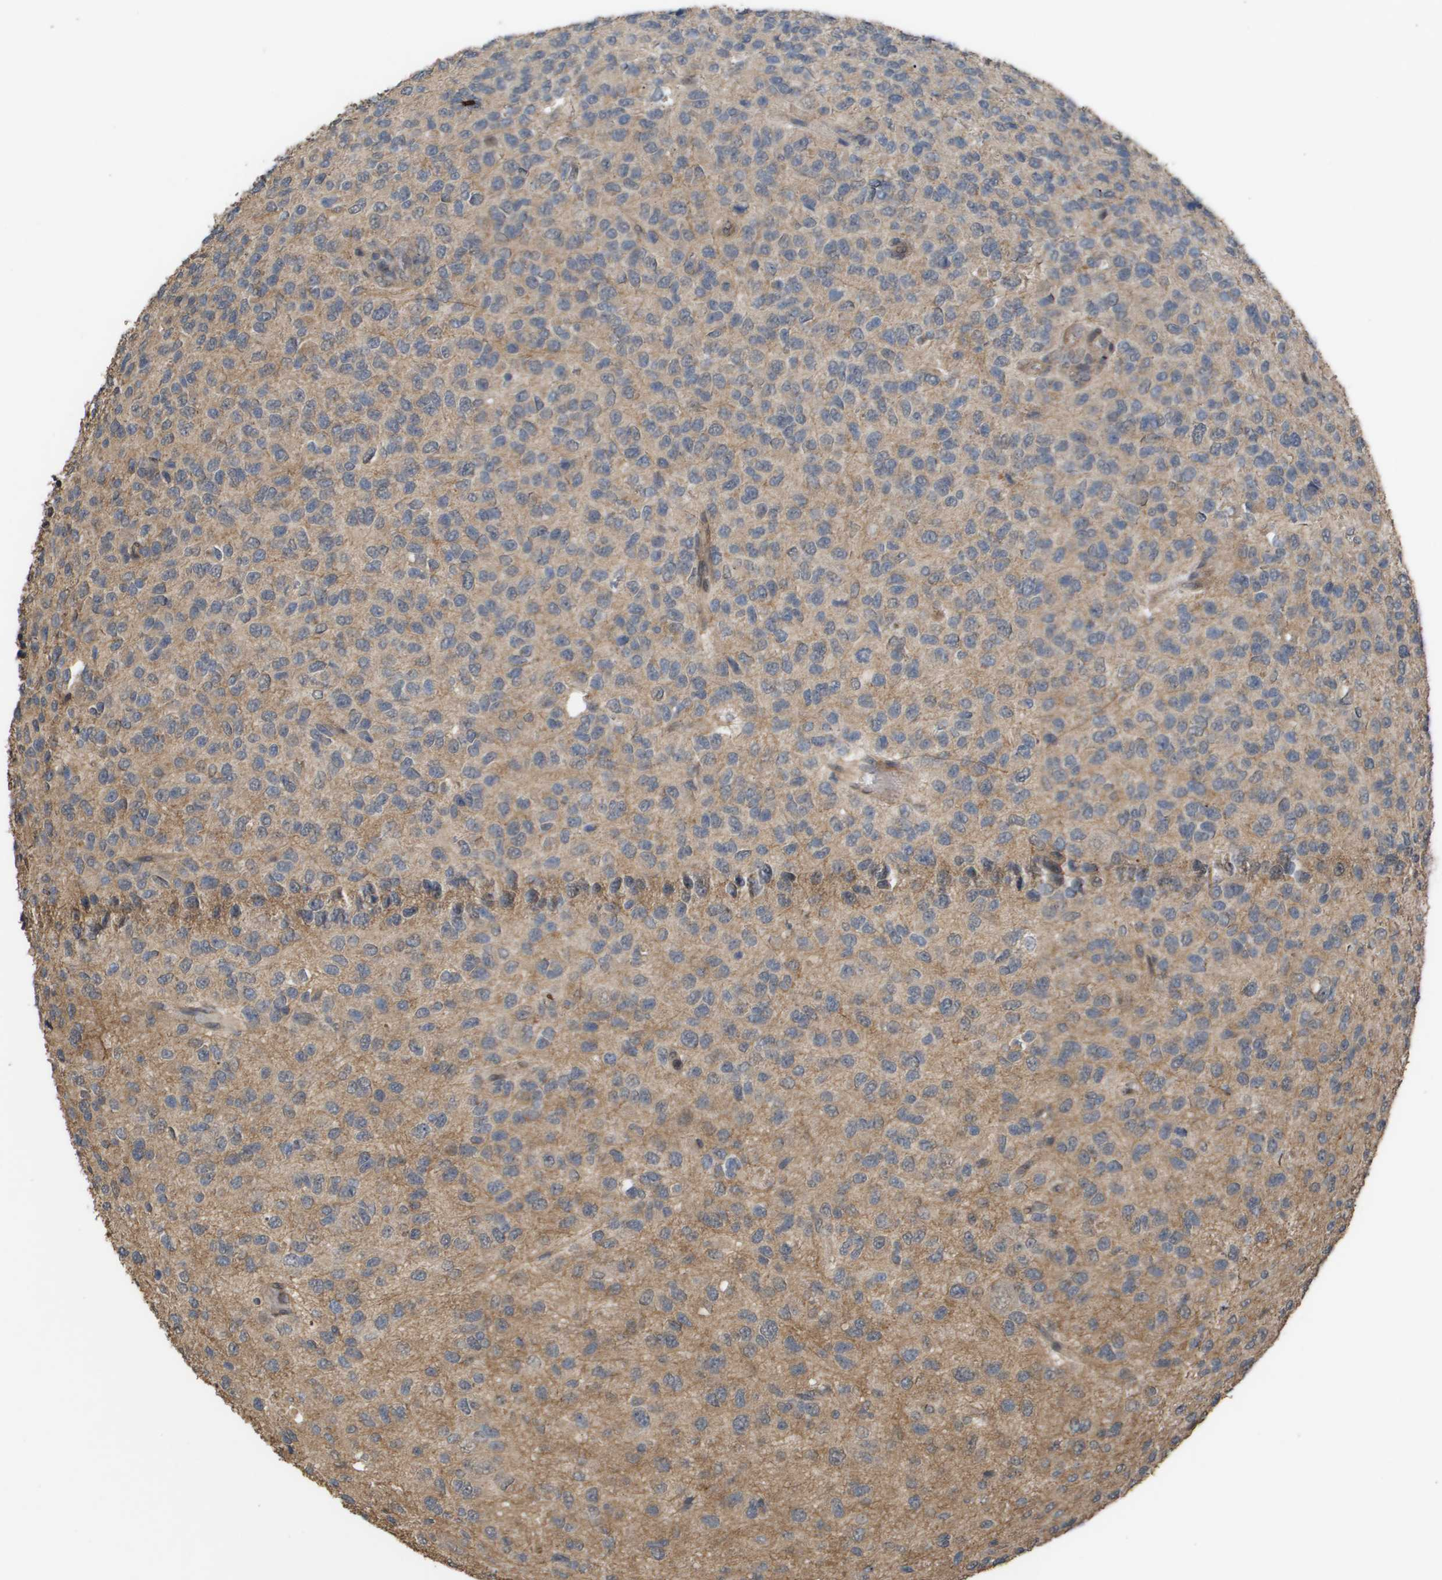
{"staining": {"intensity": "weak", "quantity": ">75%", "location": "cytoplasmic/membranous"}, "tissue": "glioma", "cell_type": "Tumor cells", "image_type": "cancer", "snomed": [{"axis": "morphology", "description": "Glioma, malignant, High grade"}, {"axis": "topography", "description": "pancreas cauda"}], "caption": "This is a photomicrograph of immunohistochemistry staining of malignant glioma (high-grade), which shows weak staining in the cytoplasmic/membranous of tumor cells.", "gene": "CUL5", "patient": {"sex": "male", "age": 60}}